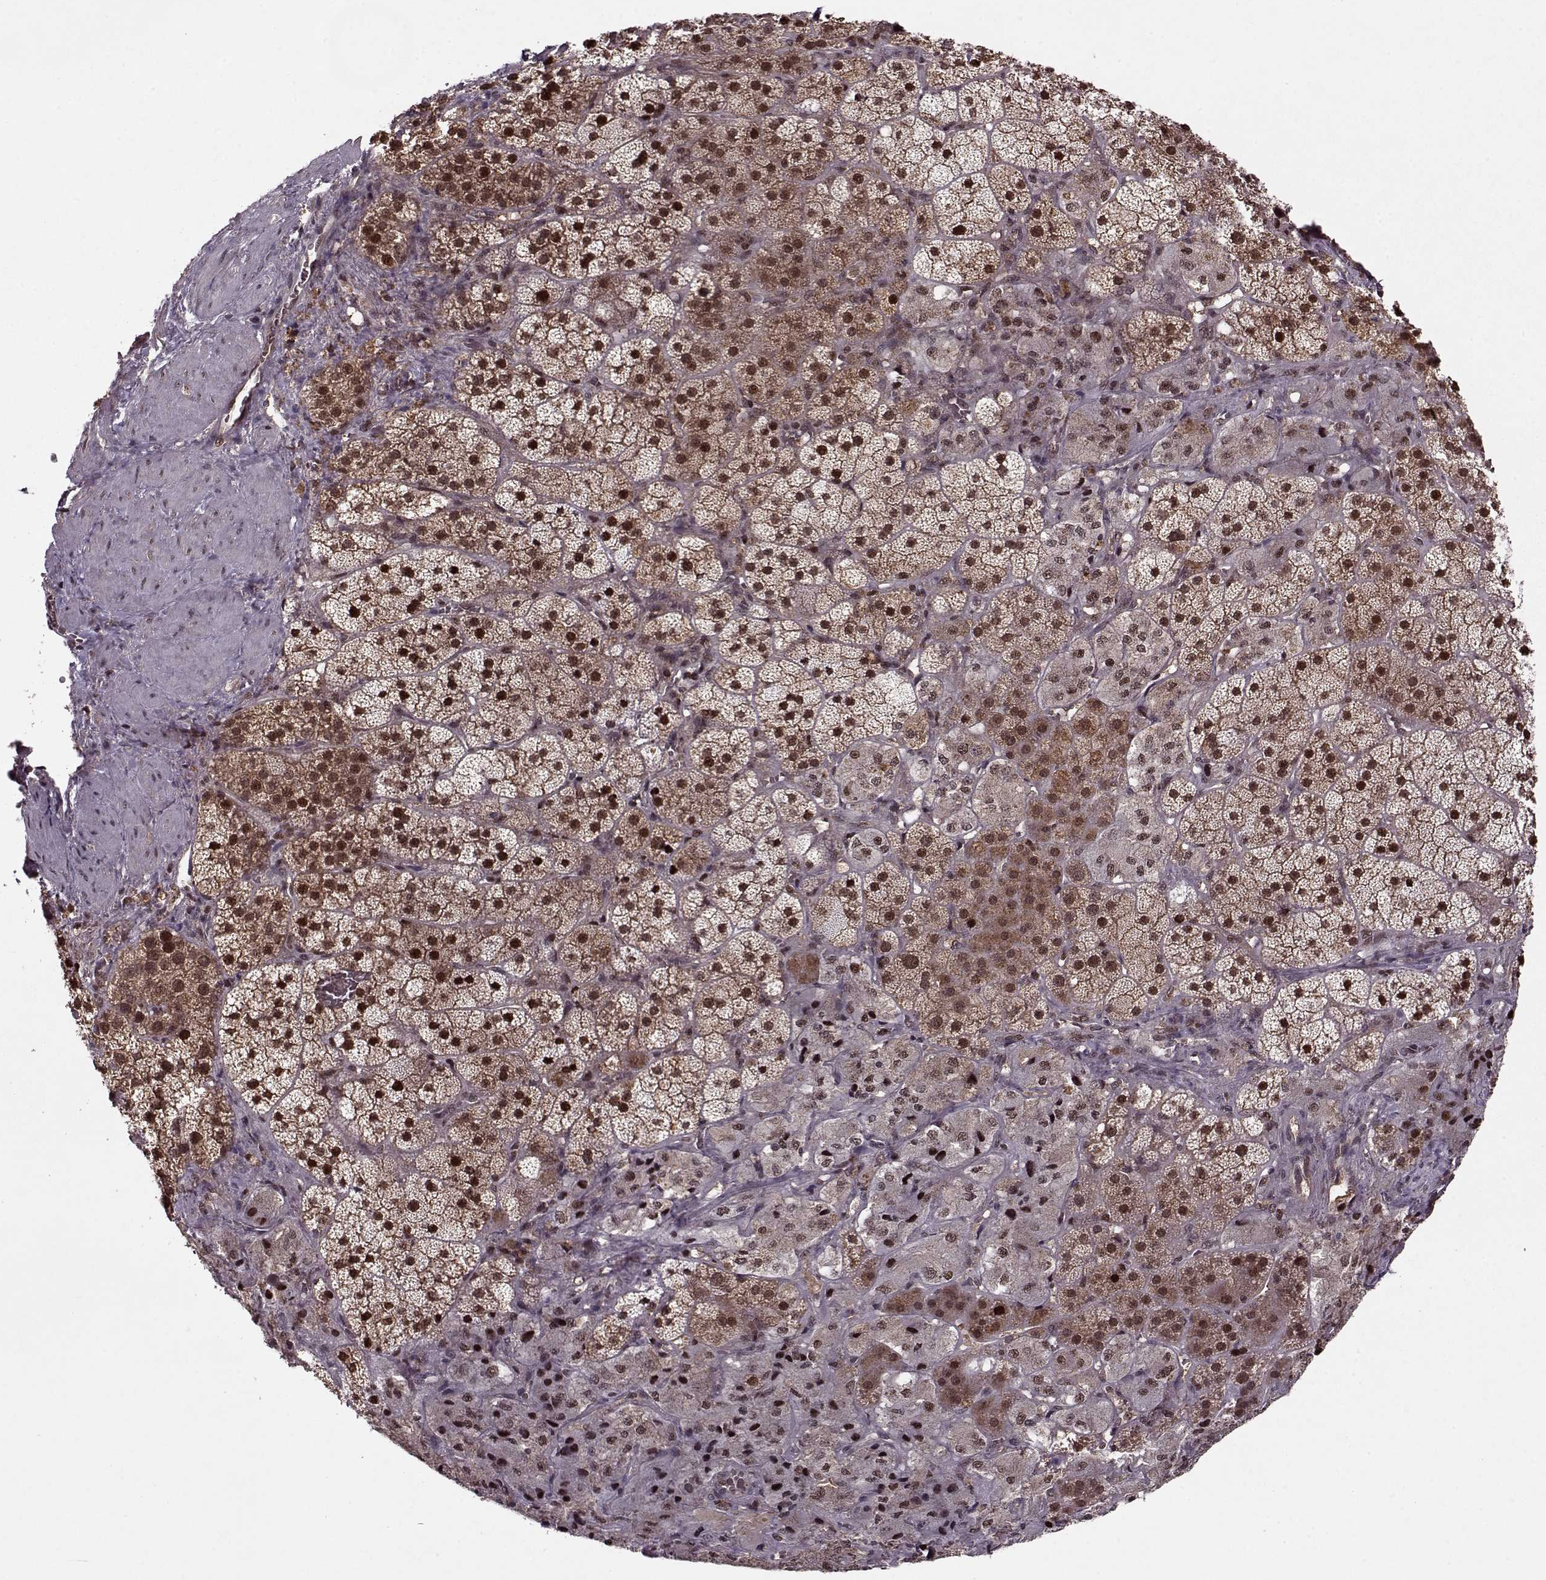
{"staining": {"intensity": "strong", "quantity": ">75%", "location": "cytoplasmic/membranous,nuclear"}, "tissue": "adrenal gland", "cell_type": "Glandular cells", "image_type": "normal", "snomed": [{"axis": "morphology", "description": "Normal tissue, NOS"}, {"axis": "topography", "description": "Adrenal gland"}], "caption": "Unremarkable adrenal gland was stained to show a protein in brown. There is high levels of strong cytoplasmic/membranous,nuclear expression in about >75% of glandular cells.", "gene": "PSMA7", "patient": {"sex": "male", "age": 57}}